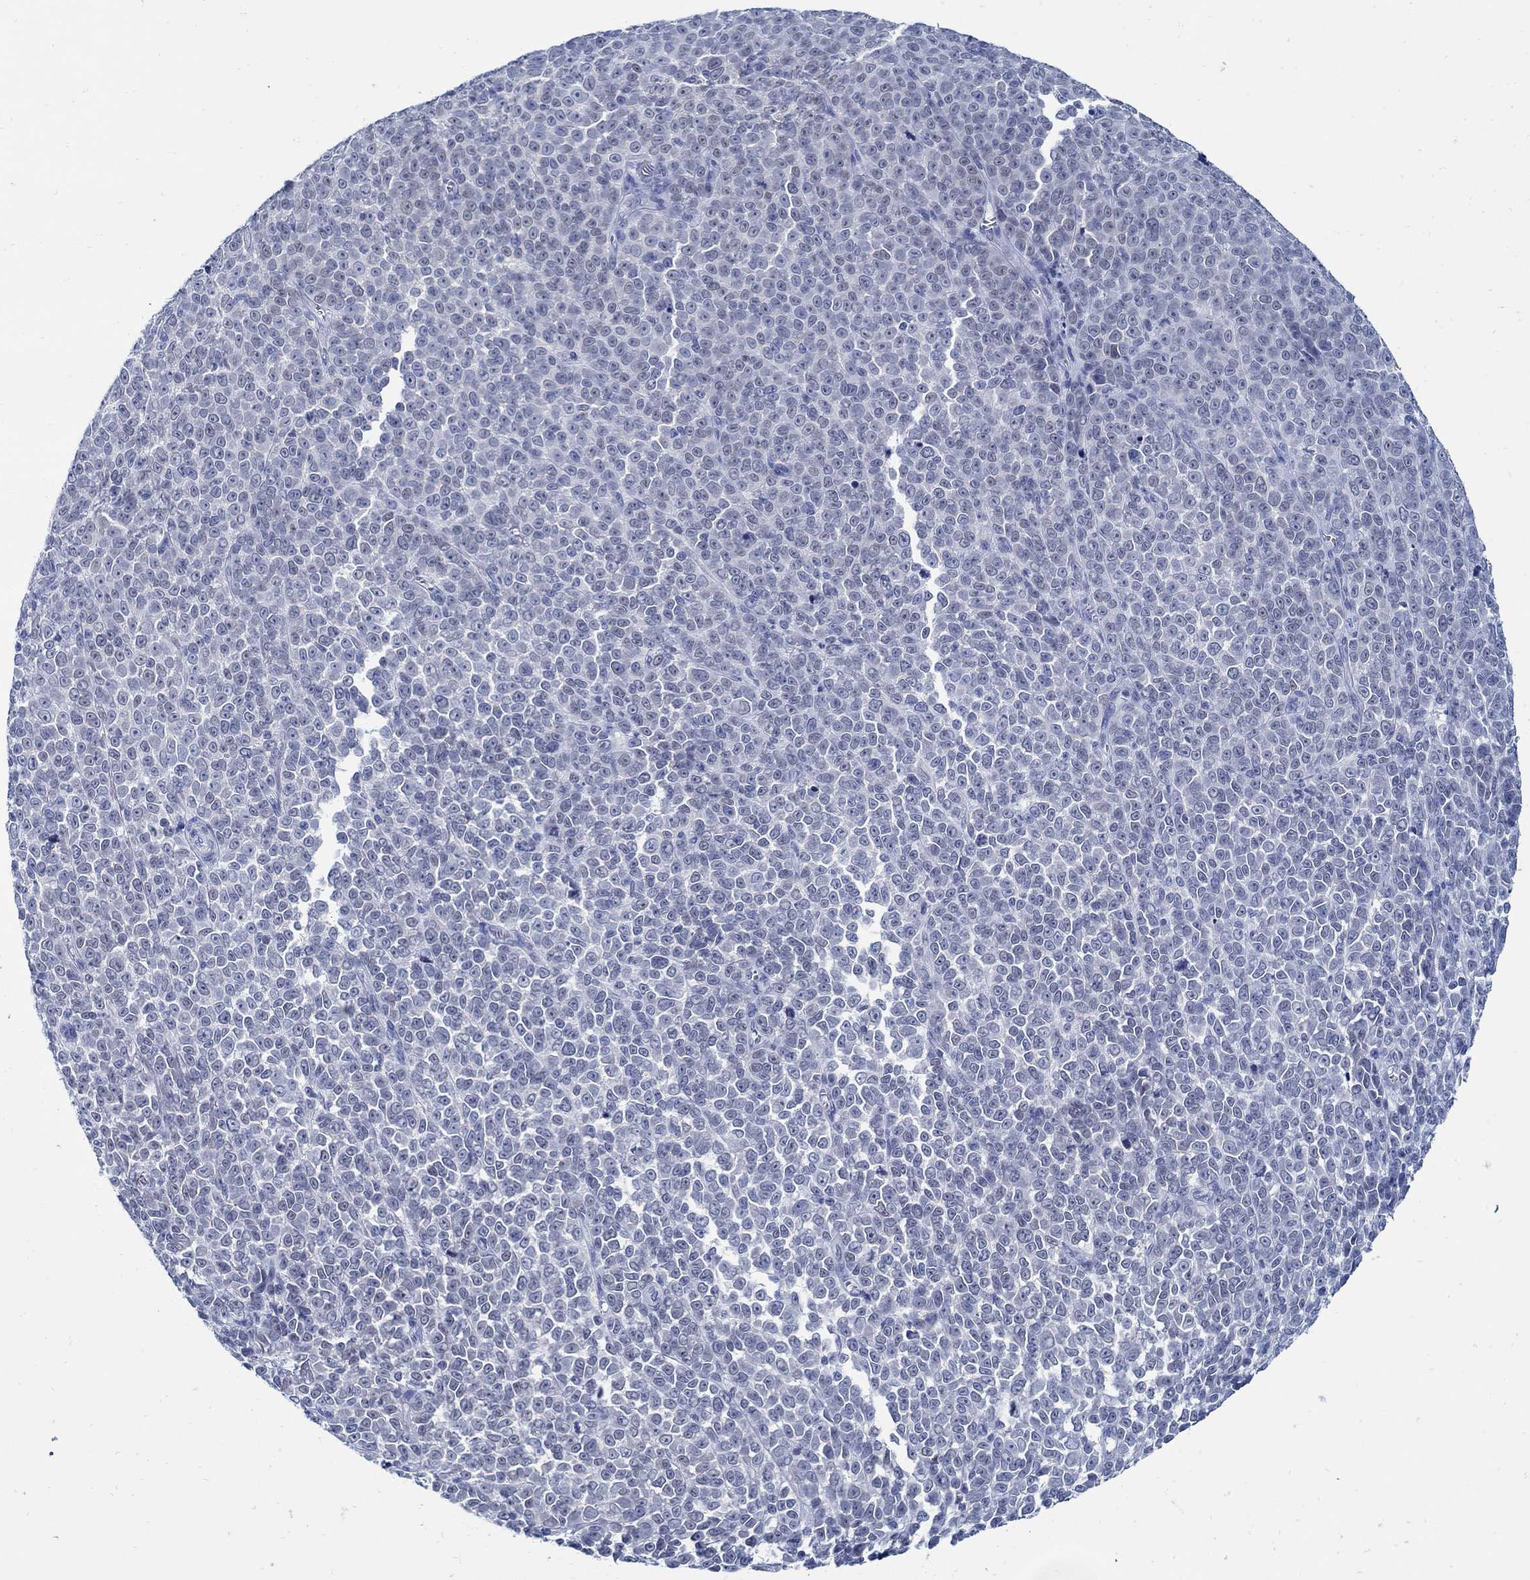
{"staining": {"intensity": "negative", "quantity": "none", "location": "none"}, "tissue": "melanoma", "cell_type": "Tumor cells", "image_type": "cancer", "snomed": [{"axis": "morphology", "description": "Malignant melanoma, NOS"}, {"axis": "topography", "description": "Skin"}], "caption": "Immunohistochemistry micrograph of neoplastic tissue: human malignant melanoma stained with DAB shows no significant protein expression in tumor cells.", "gene": "PAX9", "patient": {"sex": "female", "age": 95}}